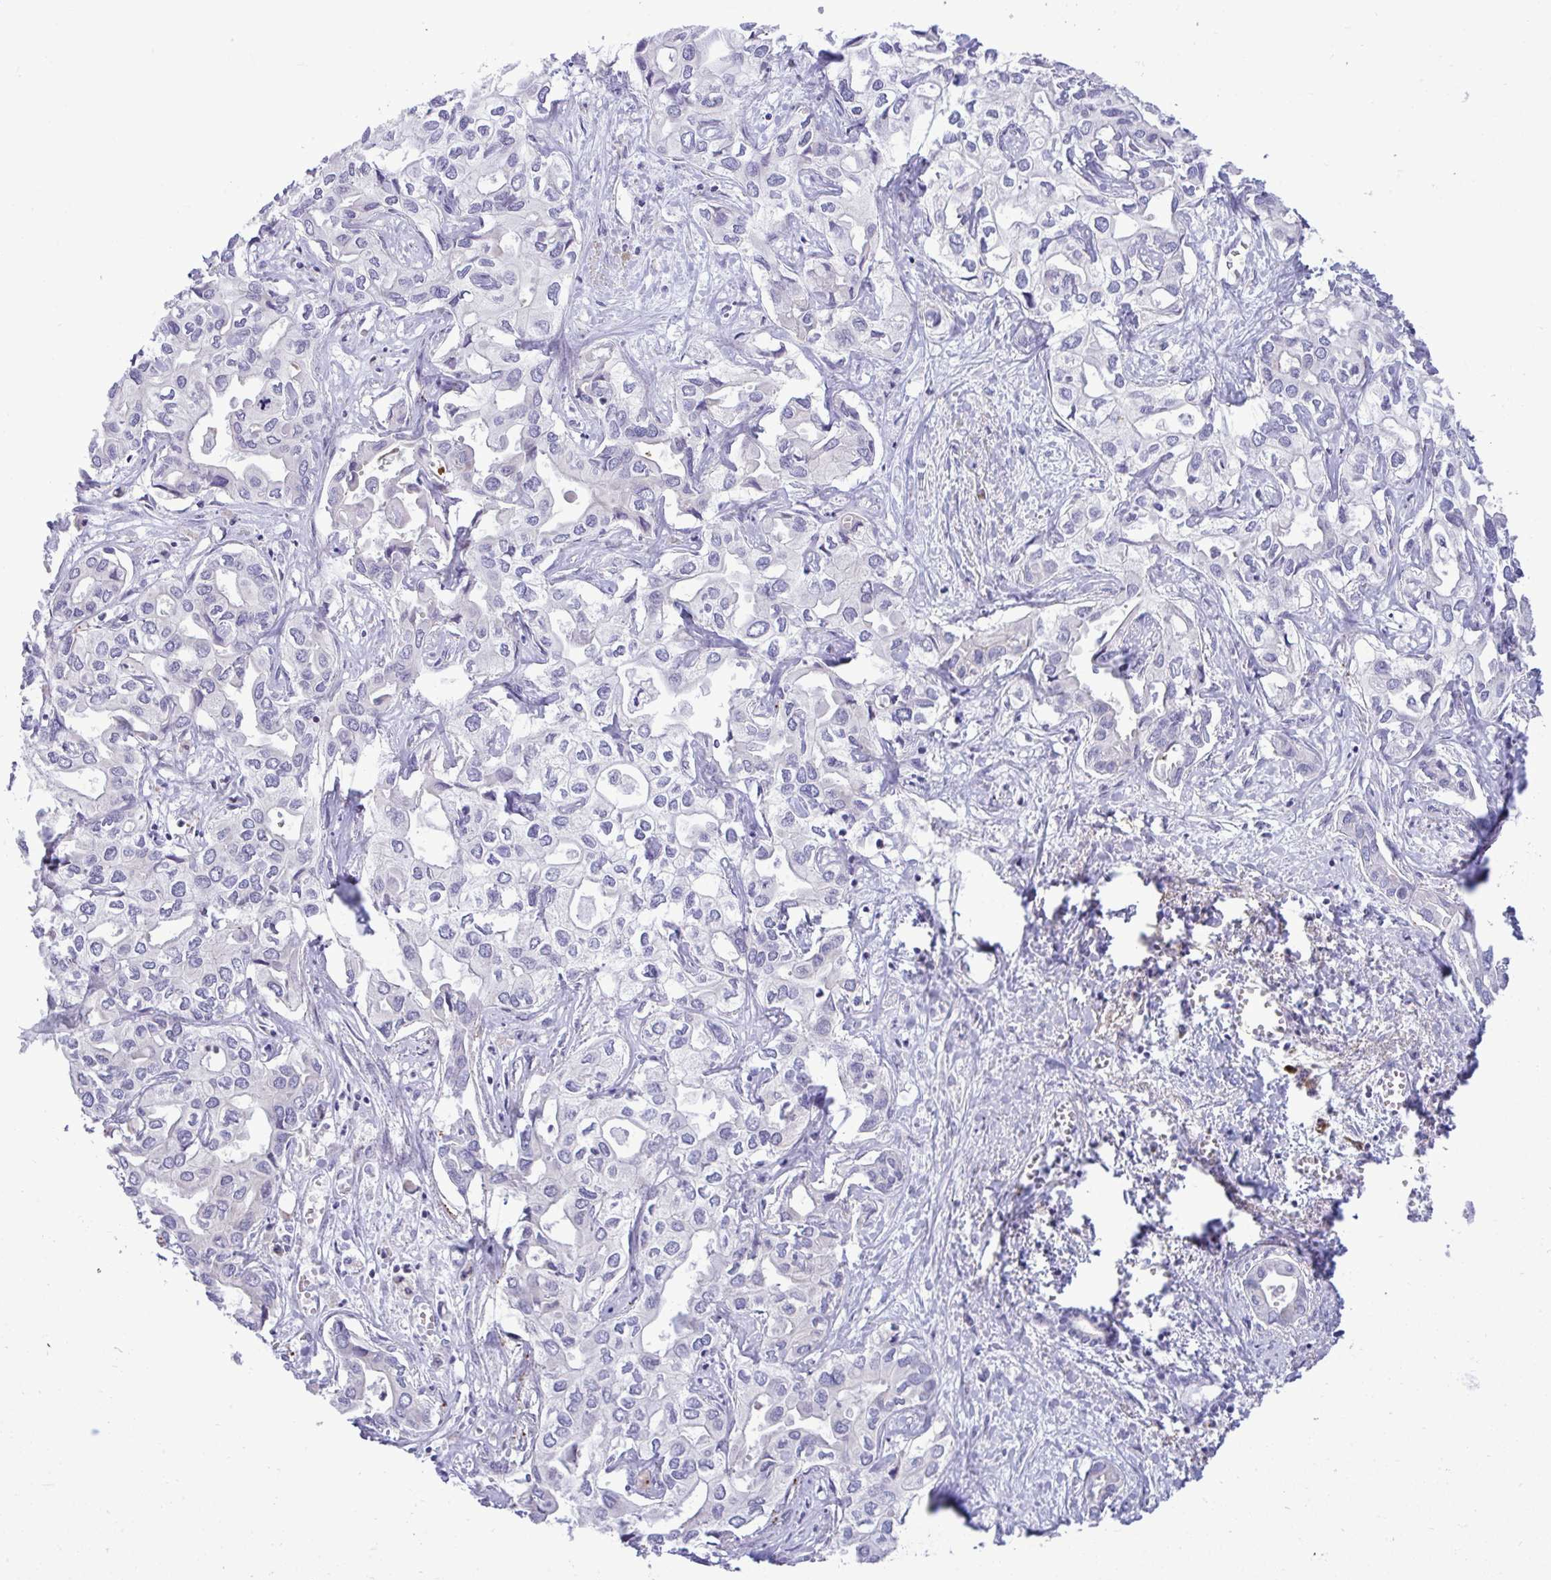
{"staining": {"intensity": "negative", "quantity": "none", "location": "none"}, "tissue": "liver cancer", "cell_type": "Tumor cells", "image_type": "cancer", "snomed": [{"axis": "morphology", "description": "Cholangiocarcinoma"}, {"axis": "topography", "description": "Liver"}], "caption": "This is an immunohistochemistry photomicrograph of liver cholangiocarcinoma. There is no positivity in tumor cells.", "gene": "SPAG1", "patient": {"sex": "female", "age": 64}}